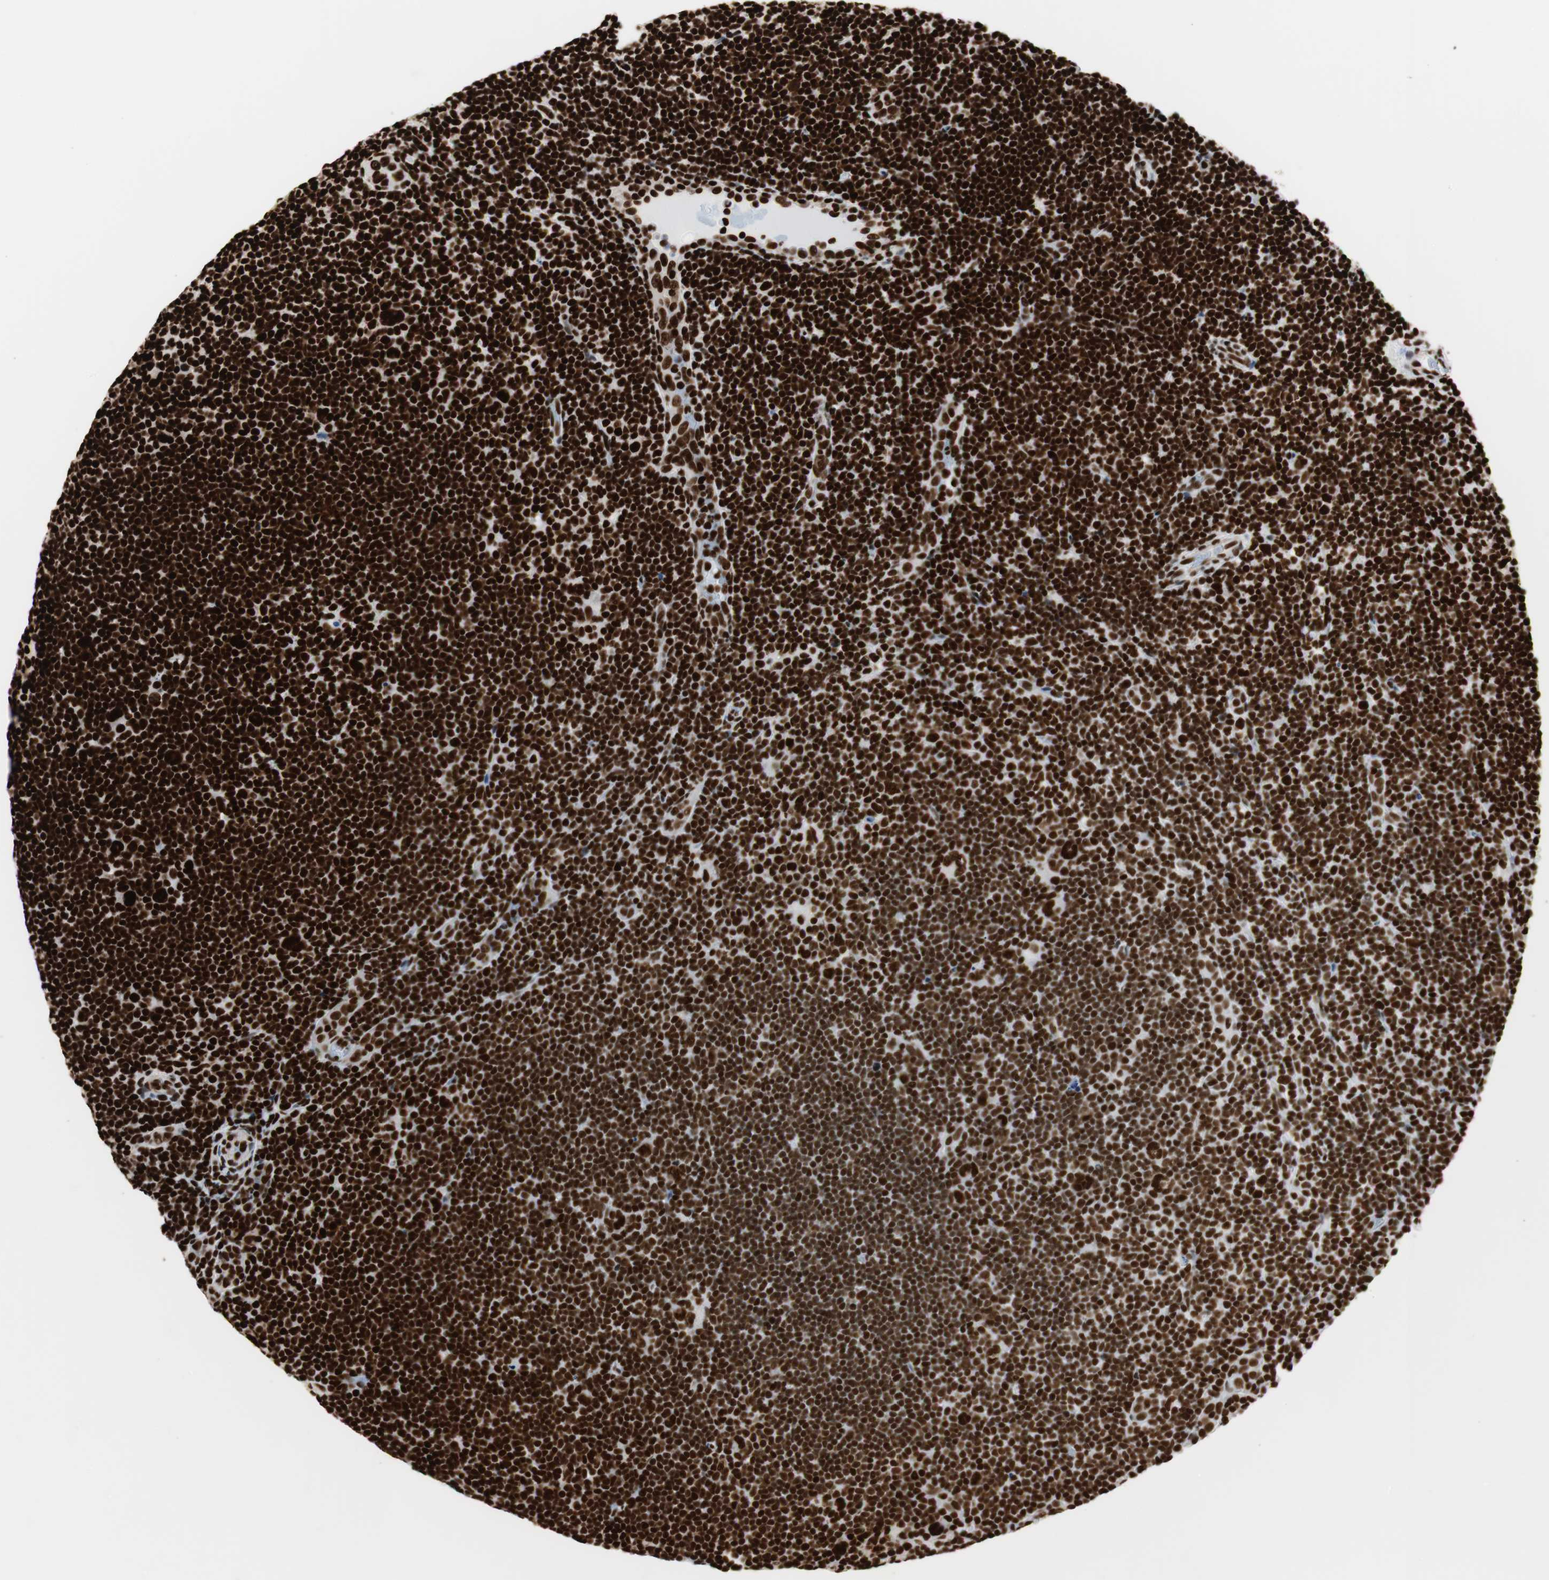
{"staining": {"intensity": "strong", "quantity": ">75%", "location": "nuclear"}, "tissue": "lymphoma", "cell_type": "Tumor cells", "image_type": "cancer", "snomed": [{"axis": "morphology", "description": "Hodgkin's disease, NOS"}, {"axis": "topography", "description": "Lymph node"}], "caption": "About >75% of tumor cells in human Hodgkin's disease demonstrate strong nuclear protein positivity as visualized by brown immunohistochemical staining.", "gene": "MTA2", "patient": {"sex": "female", "age": 57}}